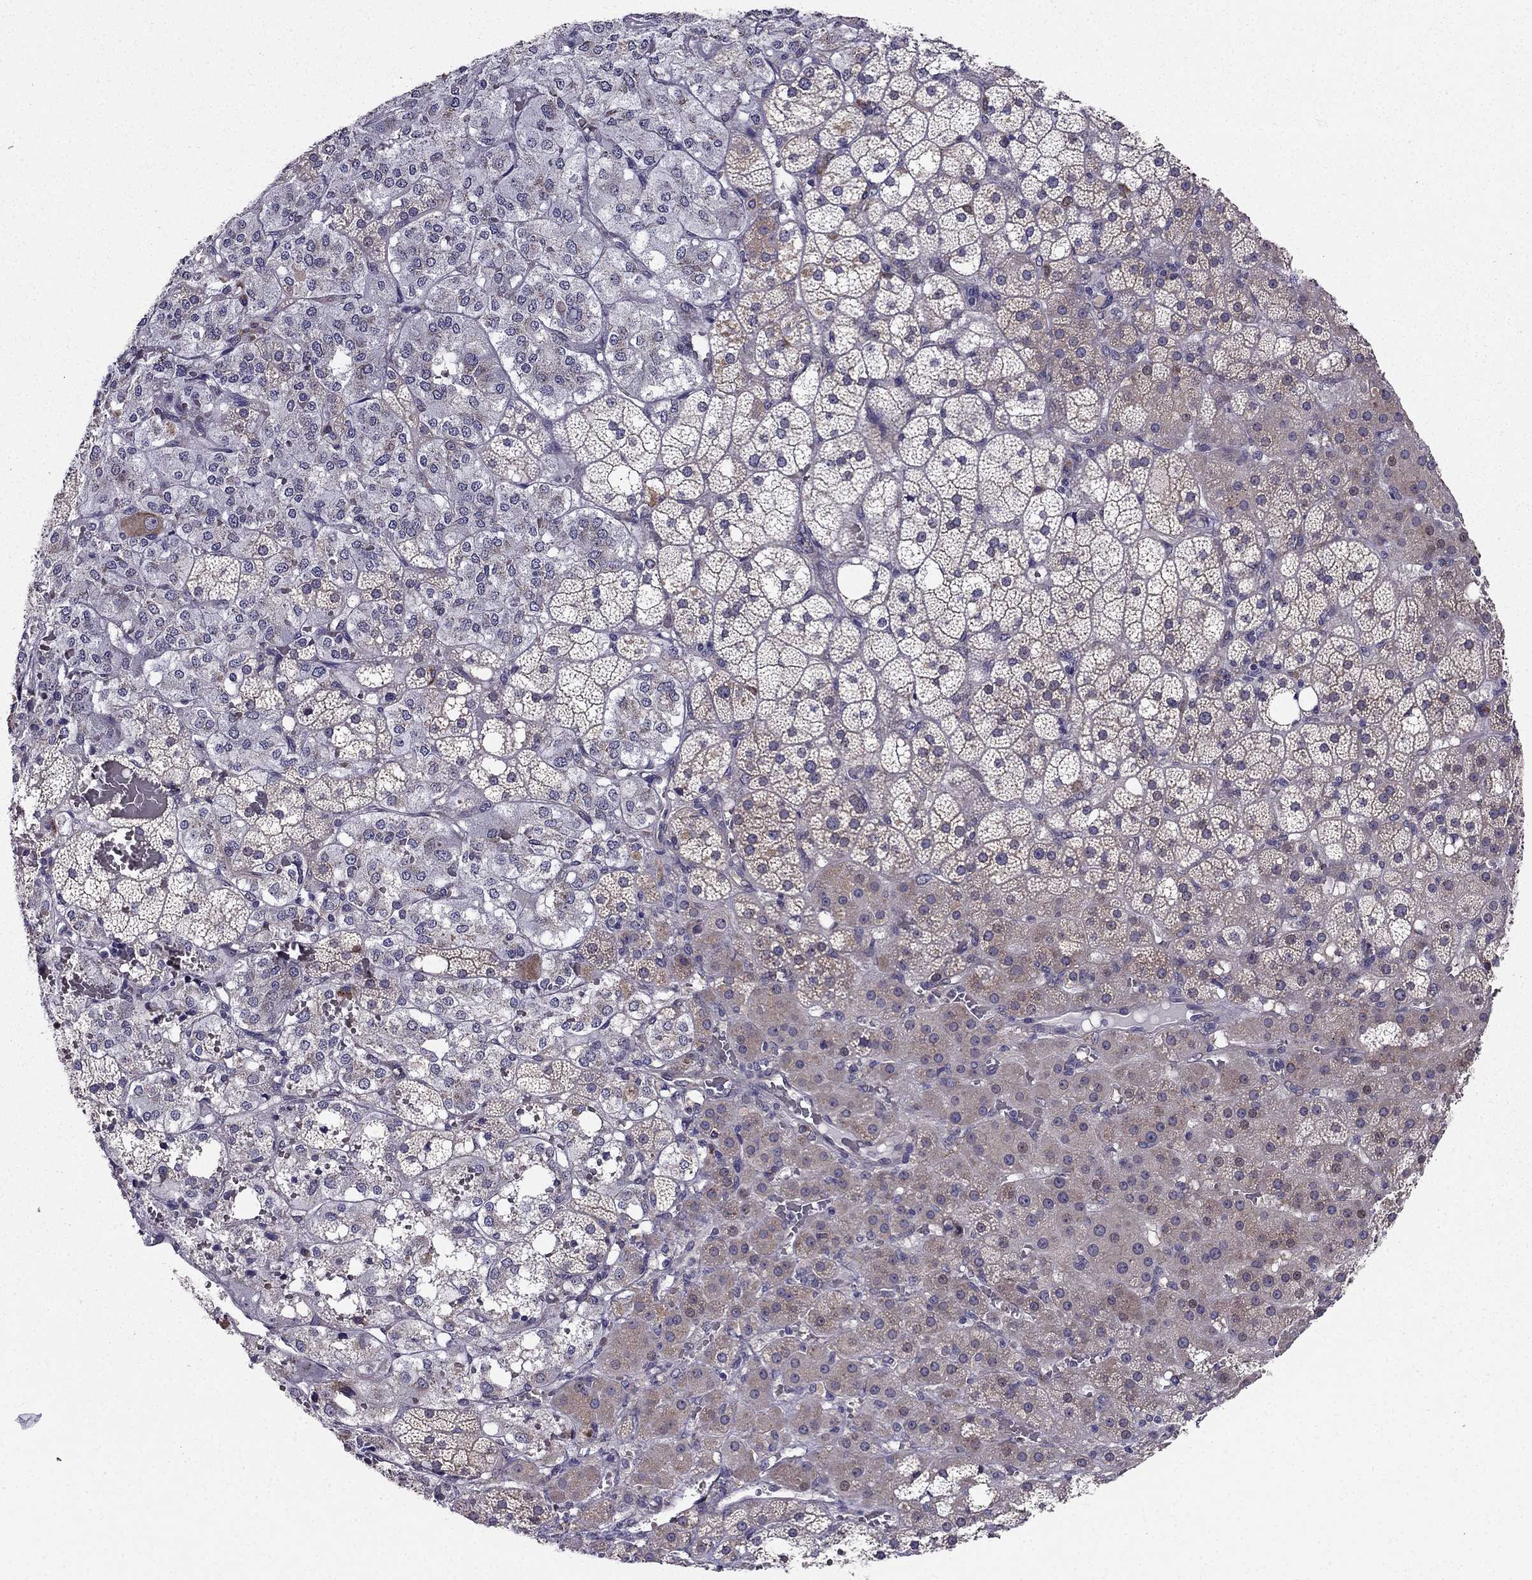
{"staining": {"intensity": "moderate", "quantity": "<25%", "location": "cytoplasmic/membranous"}, "tissue": "adrenal gland", "cell_type": "Glandular cells", "image_type": "normal", "snomed": [{"axis": "morphology", "description": "Normal tissue, NOS"}, {"axis": "topography", "description": "Adrenal gland"}], "caption": "Brown immunohistochemical staining in unremarkable adrenal gland shows moderate cytoplasmic/membranous positivity in approximately <25% of glandular cells.", "gene": "ARHGEF28", "patient": {"sex": "male", "age": 53}}